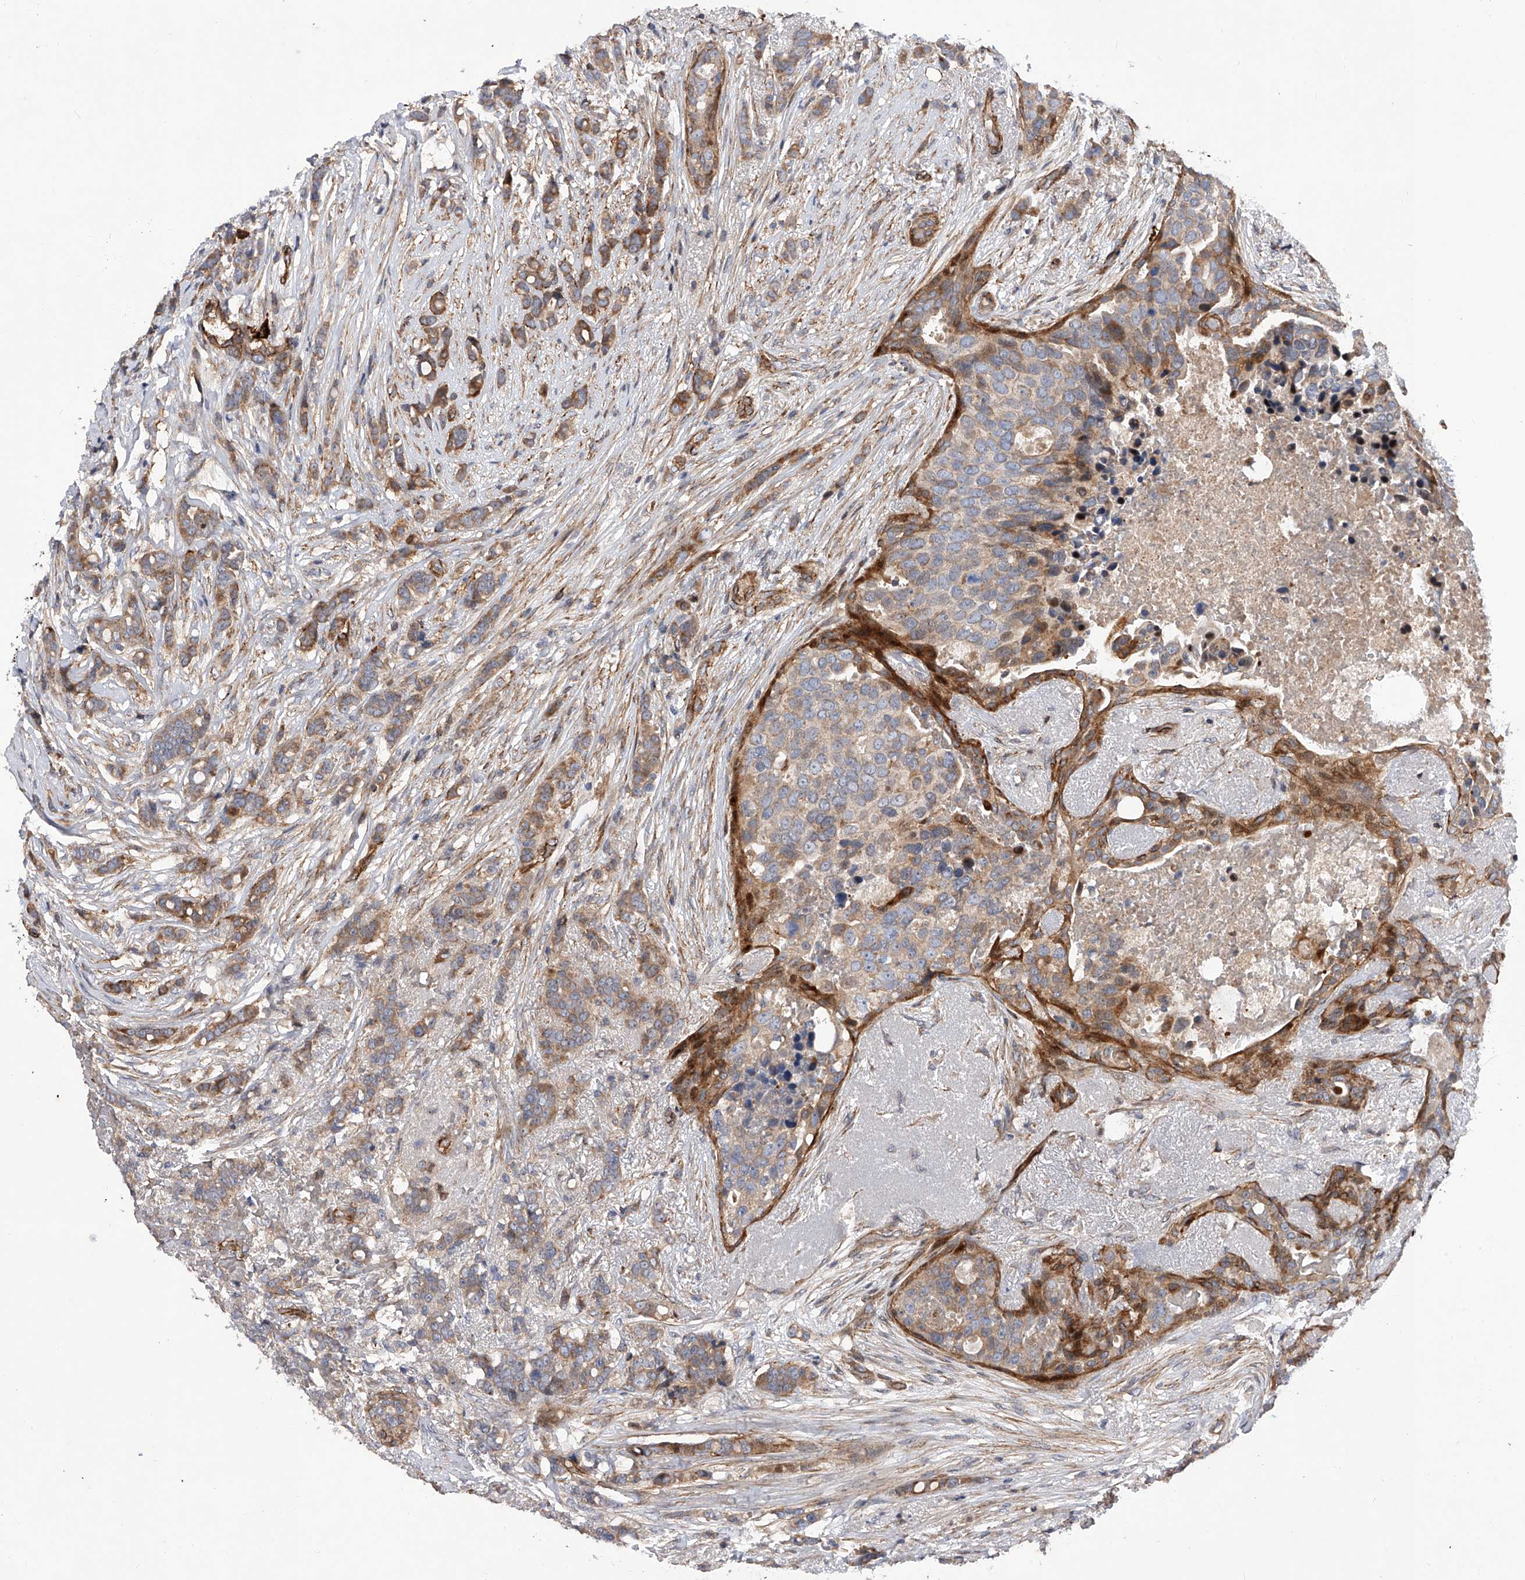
{"staining": {"intensity": "moderate", "quantity": ">75%", "location": "cytoplasmic/membranous"}, "tissue": "breast cancer", "cell_type": "Tumor cells", "image_type": "cancer", "snomed": [{"axis": "morphology", "description": "Lobular carcinoma"}, {"axis": "topography", "description": "Breast"}], "caption": "Brown immunohistochemical staining in human breast cancer (lobular carcinoma) shows moderate cytoplasmic/membranous staining in approximately >75% of tumor cells.", "gene": "PDSS2", "patient": {"sex": "female", "age": 51}}